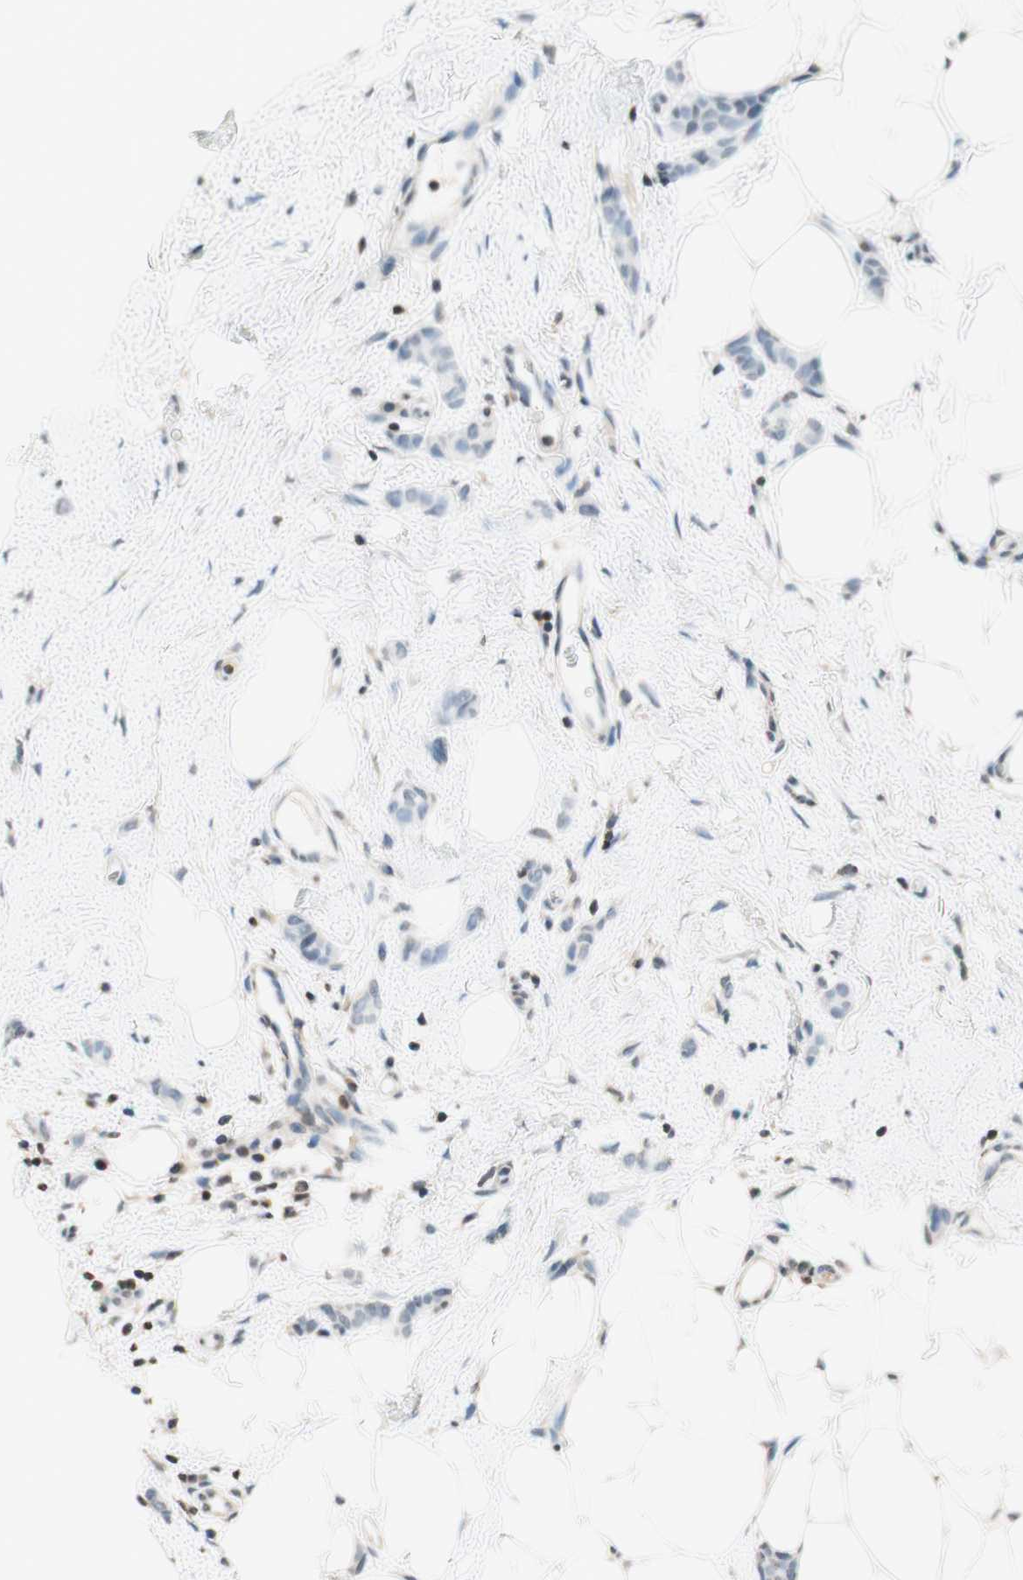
{"staining": {"intensity": "negative", "quantity": "none", "location": "none"}, "tissue": "breast cancer", "cell_type": "Tumor cells", "image_type": "cancer", "snomed": [{"axis": "morphology", "description": "Lobular carcinoma"}, {"axis": "topography", "description": "Skin"}, {"axis": "topography", "description": "Breast"}], "caption": "High power microscopy photomicrograph of an immunohistochemistry (IHC) histopathology image of breast lobular carcinoma, revealing no significant staining in tumor cells.", "gene": "WIPF1", "patient": {"sex": "female", "age": 46}}